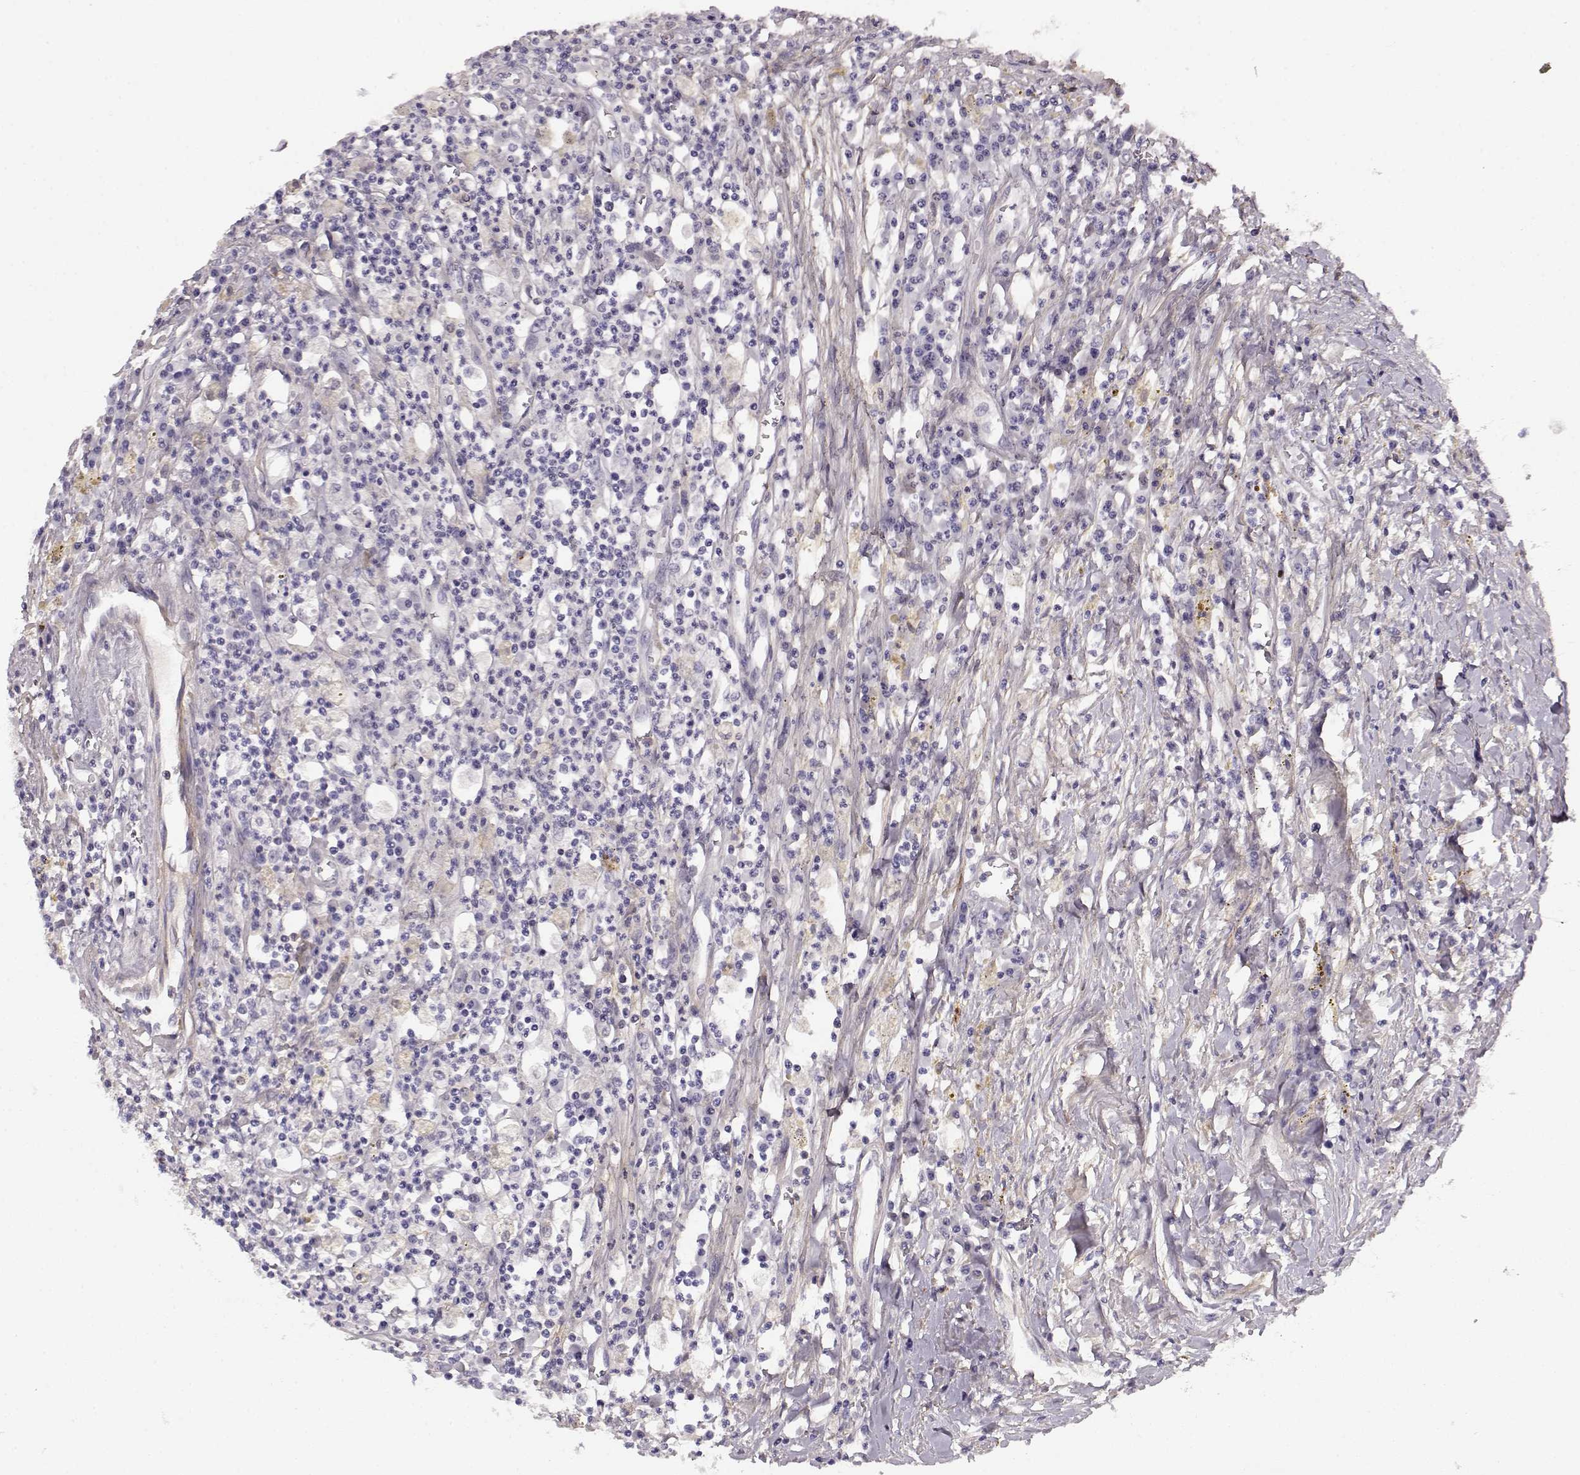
{"staining": {"intensity": "negative", "quantity": "none", "location": "none"}, "tissue": "colorectal cancer", "cell_type": "Tumor cells", "image_type": "cancer", "snomed": [{"axis": "morphology", "description": "Adenocarcinoma, NOS"}, {"axis": "topography", "description": "Rectum"}], "caption": "Immunohistochemical staining of human colorectal adenocarcinoma reveals no significant positivity in tumor cells.", "gene": "TRIM69", "patient": {"sex": "male", "age": 54}}